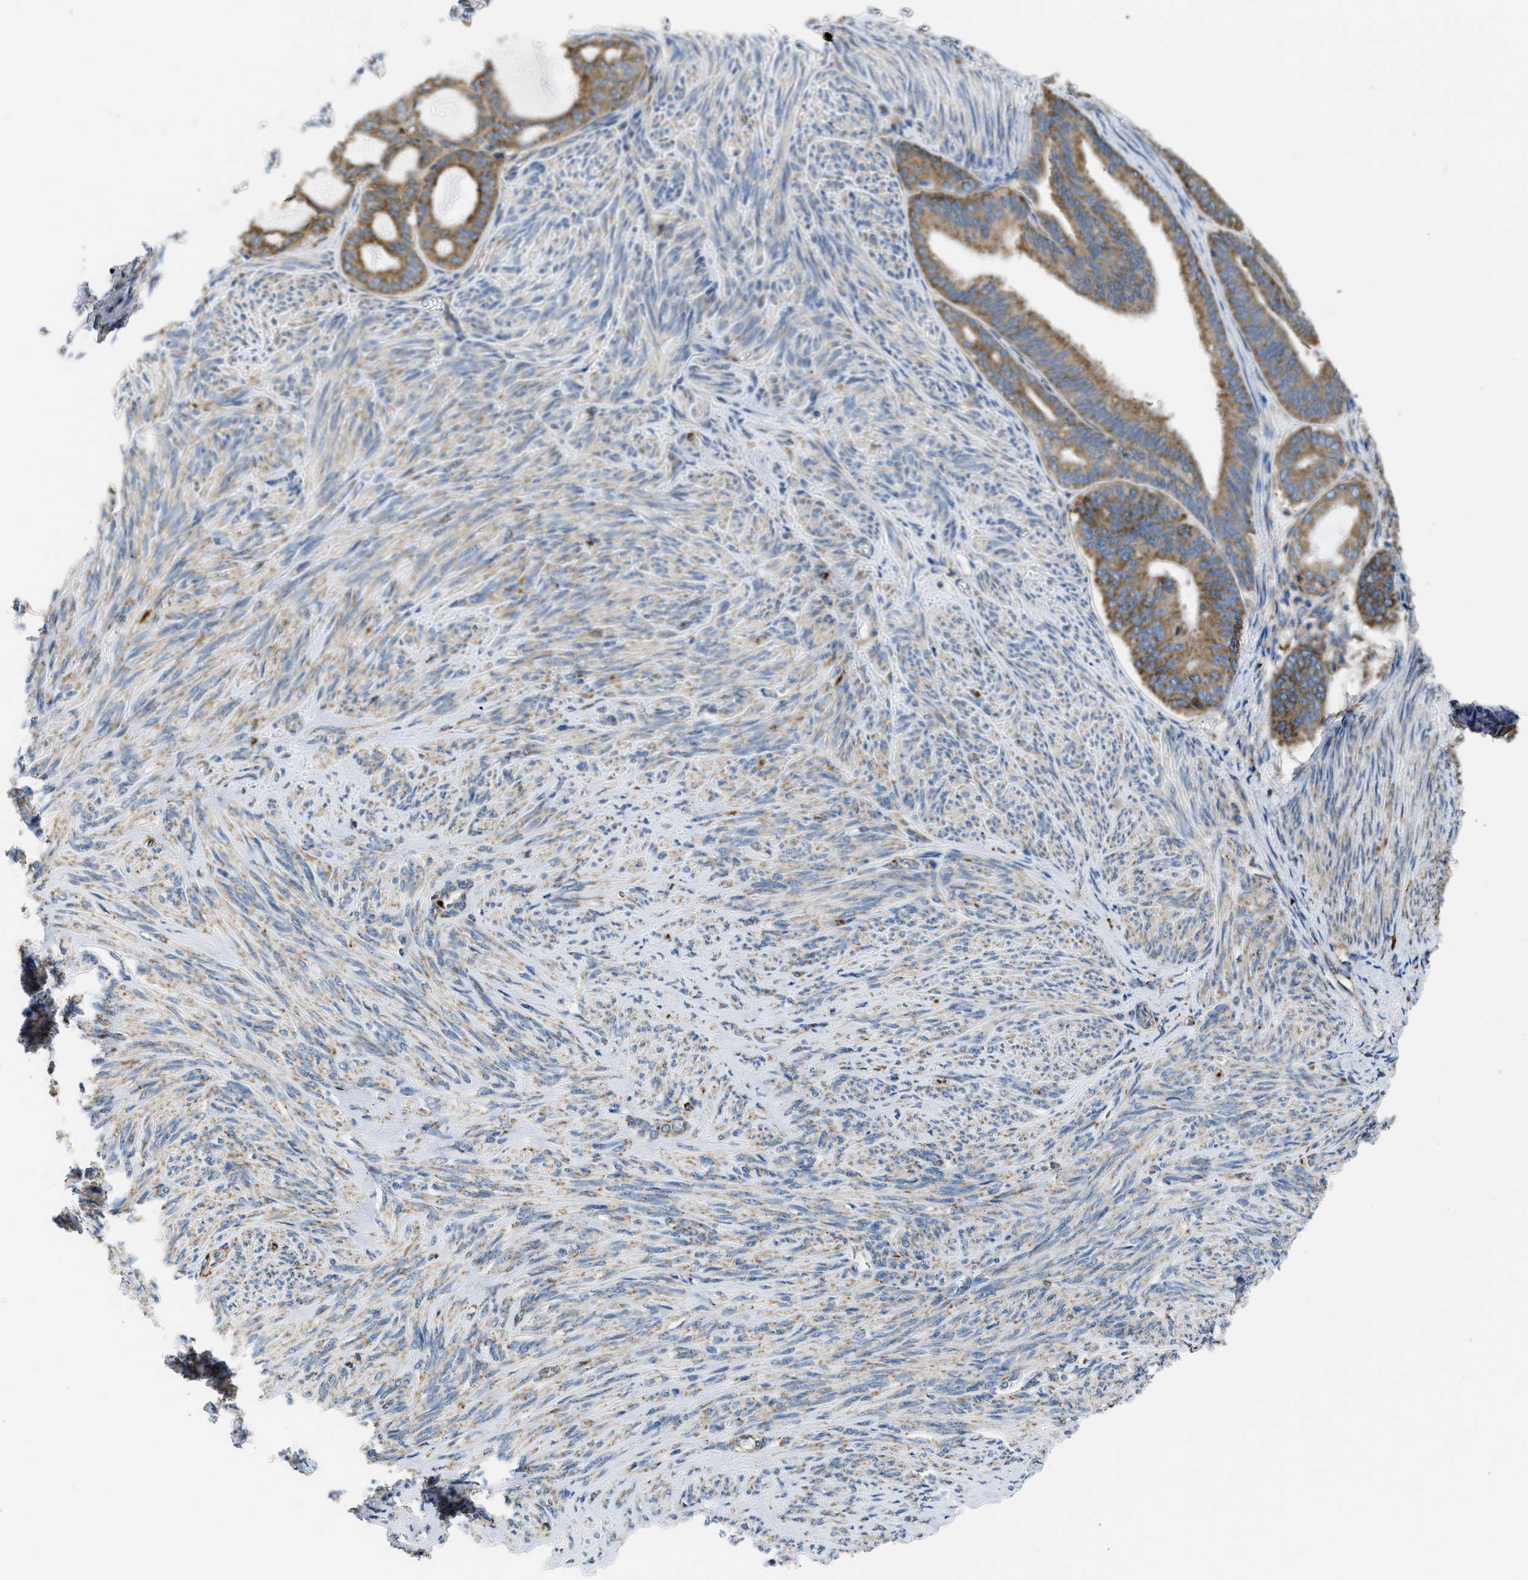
{"staining": {"intensity": "moderate", "quantity": ">75%", "location": "cytoplasmic/membranous"}, "tissue": "endometrial cancer", "cell_type": "Tumor cells", "image_type": "cancer", "snomed": [{"axis": "morphology", "description": "Adenocarcinoma, NOS"}, {"axis": "topography", "description": "Endometrium"}], "caption": "Adenocarcinoma (endometrial) was stained to show a protein in brown. There is medium levels of moderate cytoplasmic/membranous positivity in approximately >75% of tumor cells.", "gene": "CYCS", "patient": {"sex": "female", "age": 86}}